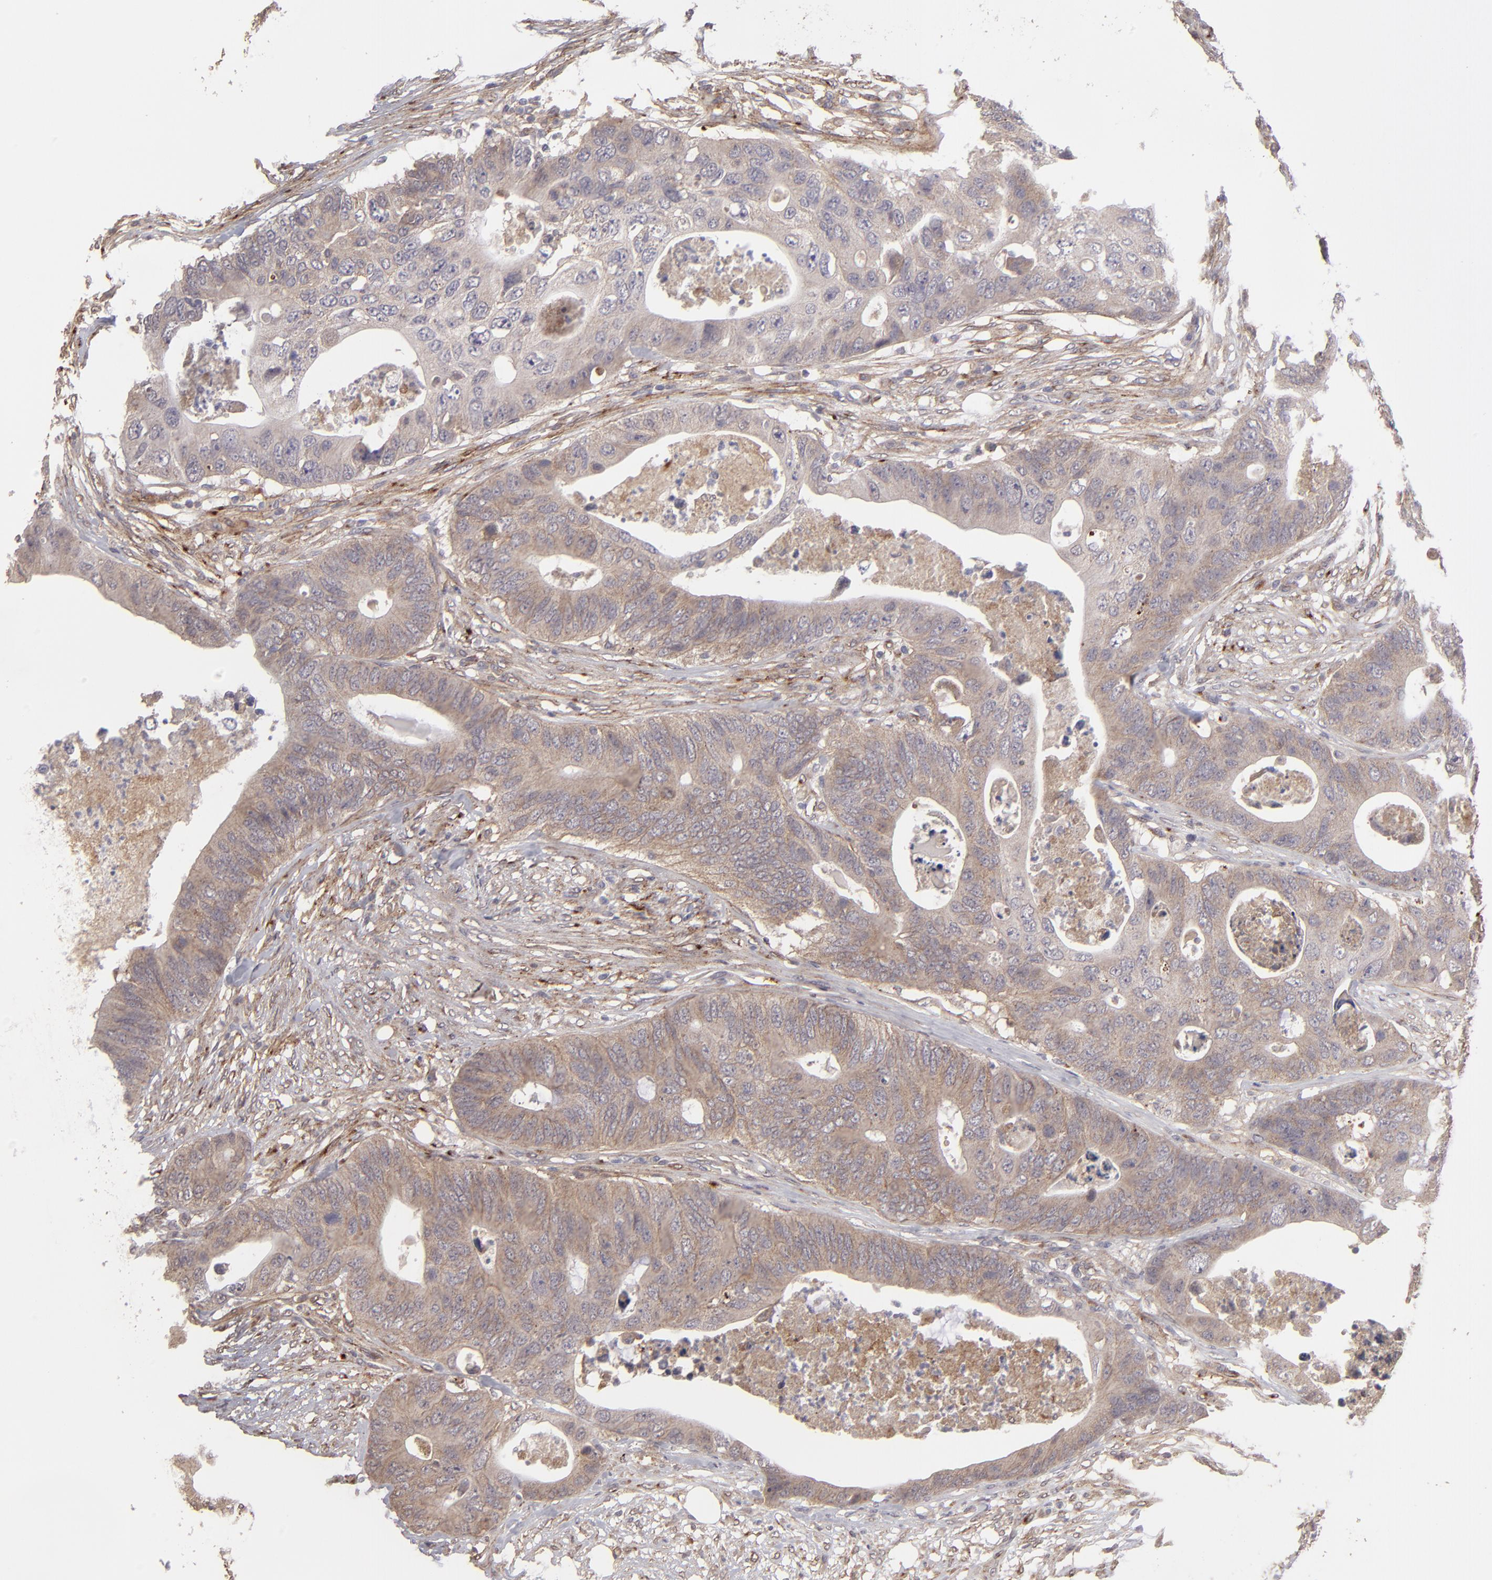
{"staining": {"intensity": "weak", "quantity": ">75%", "location": "cytoplasmic/membranous"}, "tissue": "colorectal cancer", "cell_type": "Tumor cells", "image_type": "cancer", "snomed": [{"axis": "morphology", "description": "Adenocarcinoma, NOS"}, {"axis": "topography", "description": "Colon"}], "caption": "Immunohistochemistry (DAB (3,3'-diaminobenzidine)) staining of human colorectal adenocarcinoma reveals weak cytoplasmic/membranous protein positivity in approximately >75% of tumor cells.", "gene": "ITGB5", "patient": {"sex": "male", "age": 71}}